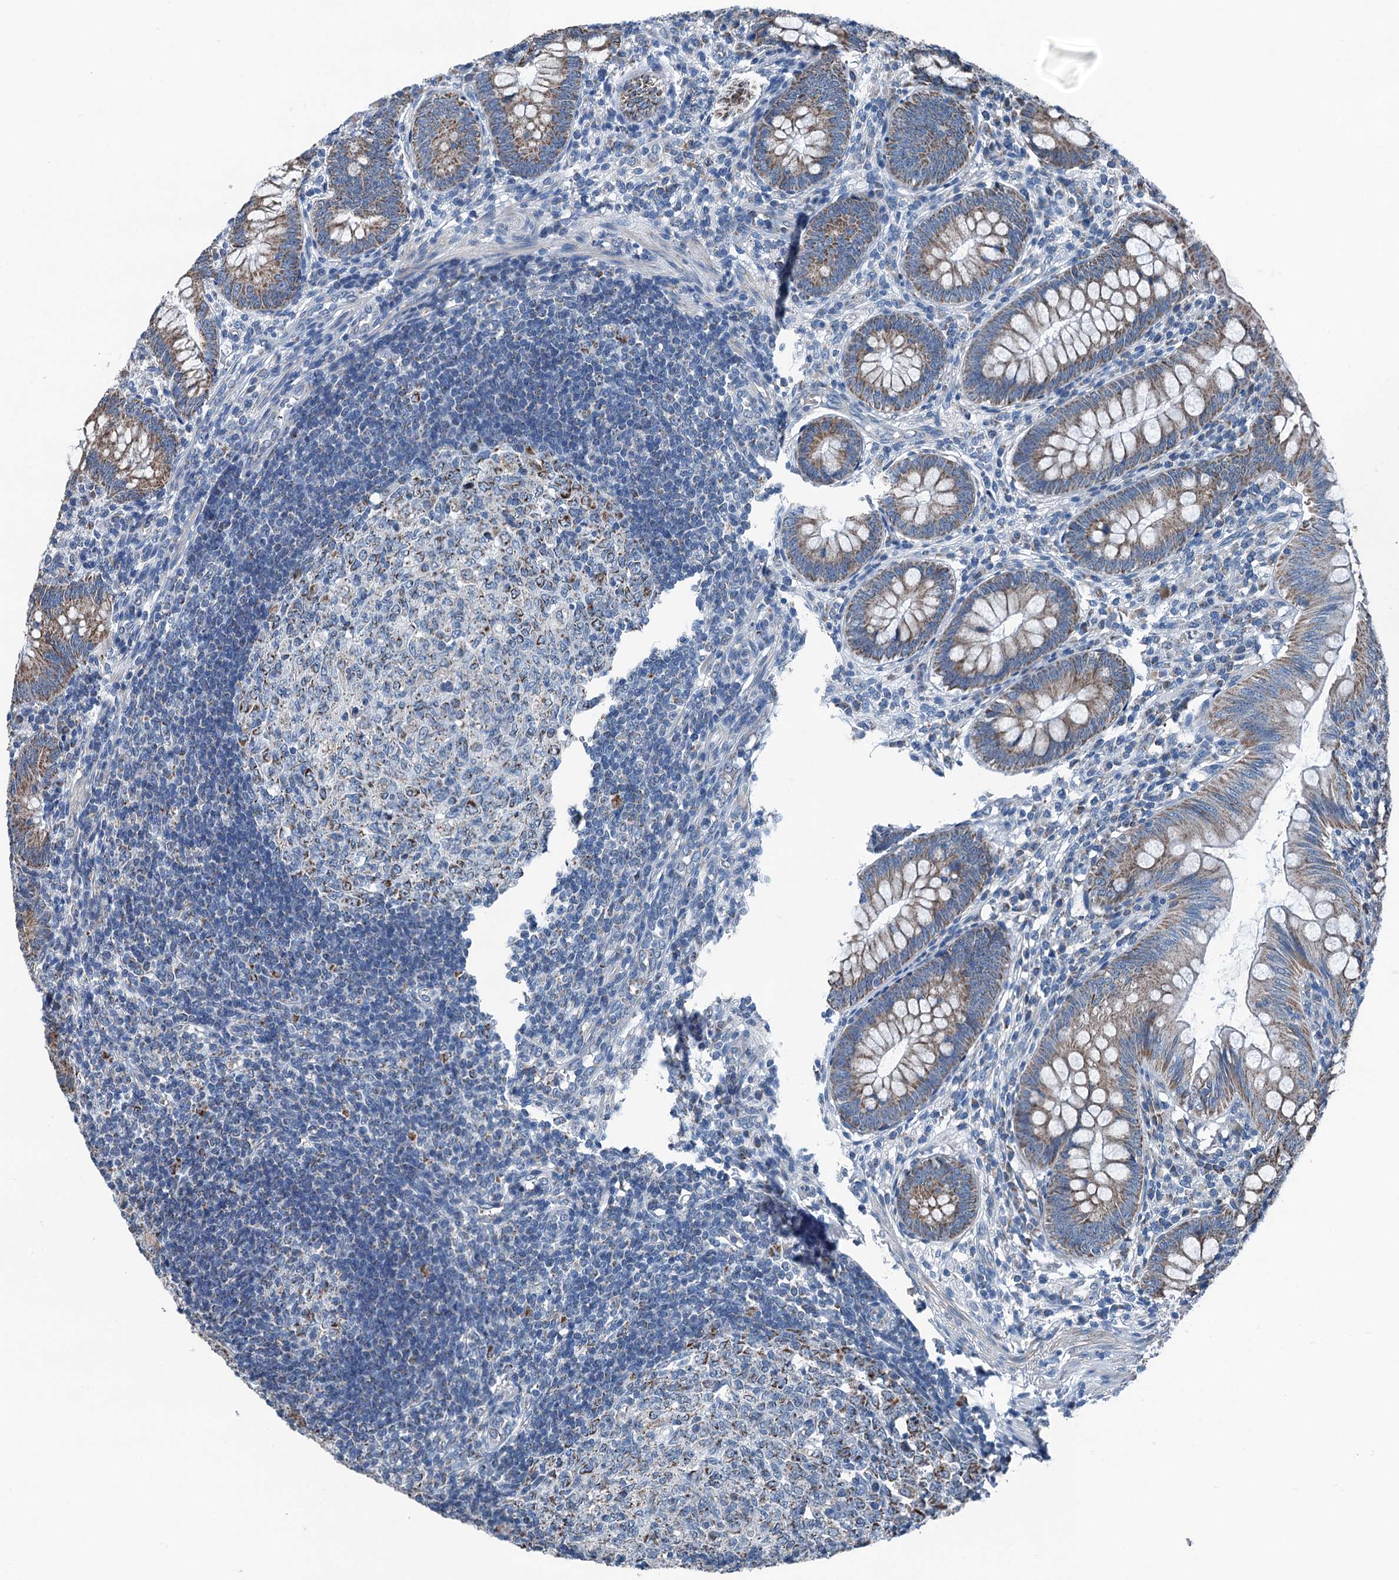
{"staining": {"intensity": "moderate", "quantity": ">75%", "location": "cytoplasmic/membranous"}, "tissue": "appendix", "cell_type": "Glandular cells", "image_type": "normal", "snomed": [{"axis": "morphology", "description": "Normal tissue, NOS"}, {"axis": "topography", "description": "Appendix"}], "caption": "Protein positivity by IHC reveals moderate cytoplasmic/membranous staining in about >75% of glandular cells in unremarkable appendix.", "gene": "TRPT1", "patient": {"sex": "male", "age": 14}}